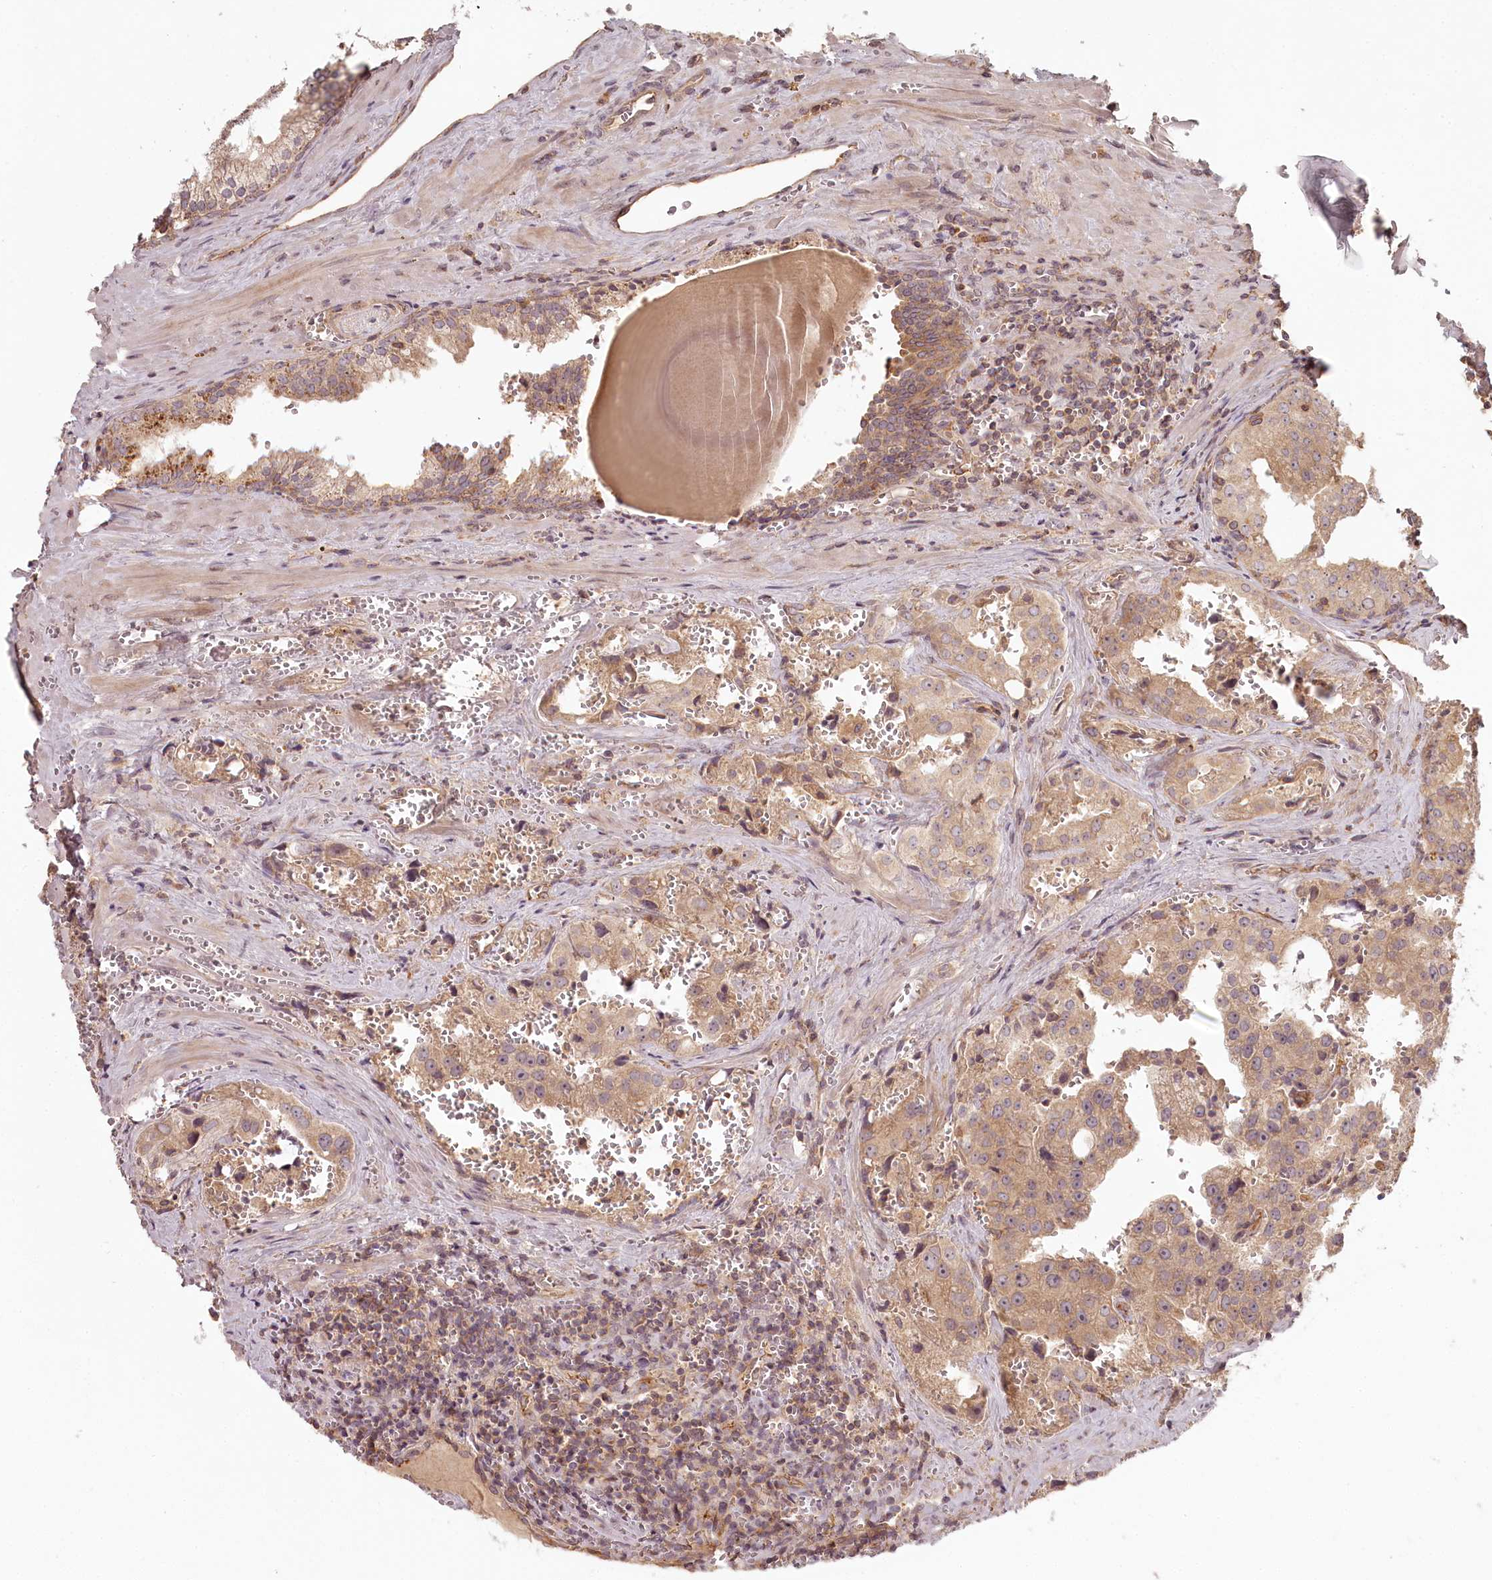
{"staining": {"intensity": "weak", "quantity": ">75%", "location": "cytoplasmic/membranous"}, "tissue": "prostate cancer", "cell_type": "Tumor cells", "image_type": "cancer", "snomed": [{"axis": "morphology", "description": "Adenocarcinoma, High grade"}, {"axis": "topography", "description": "Prostate"}], "caption": "Immunohistochemical staining of prostate cancer exhibits weak cytoplasmic/membranous protein expression in approximately >75% of tumor cells. Nuclei are stained in blue.", "gene": "TMIE", "patient": {"sex": "male", "age": 68}}